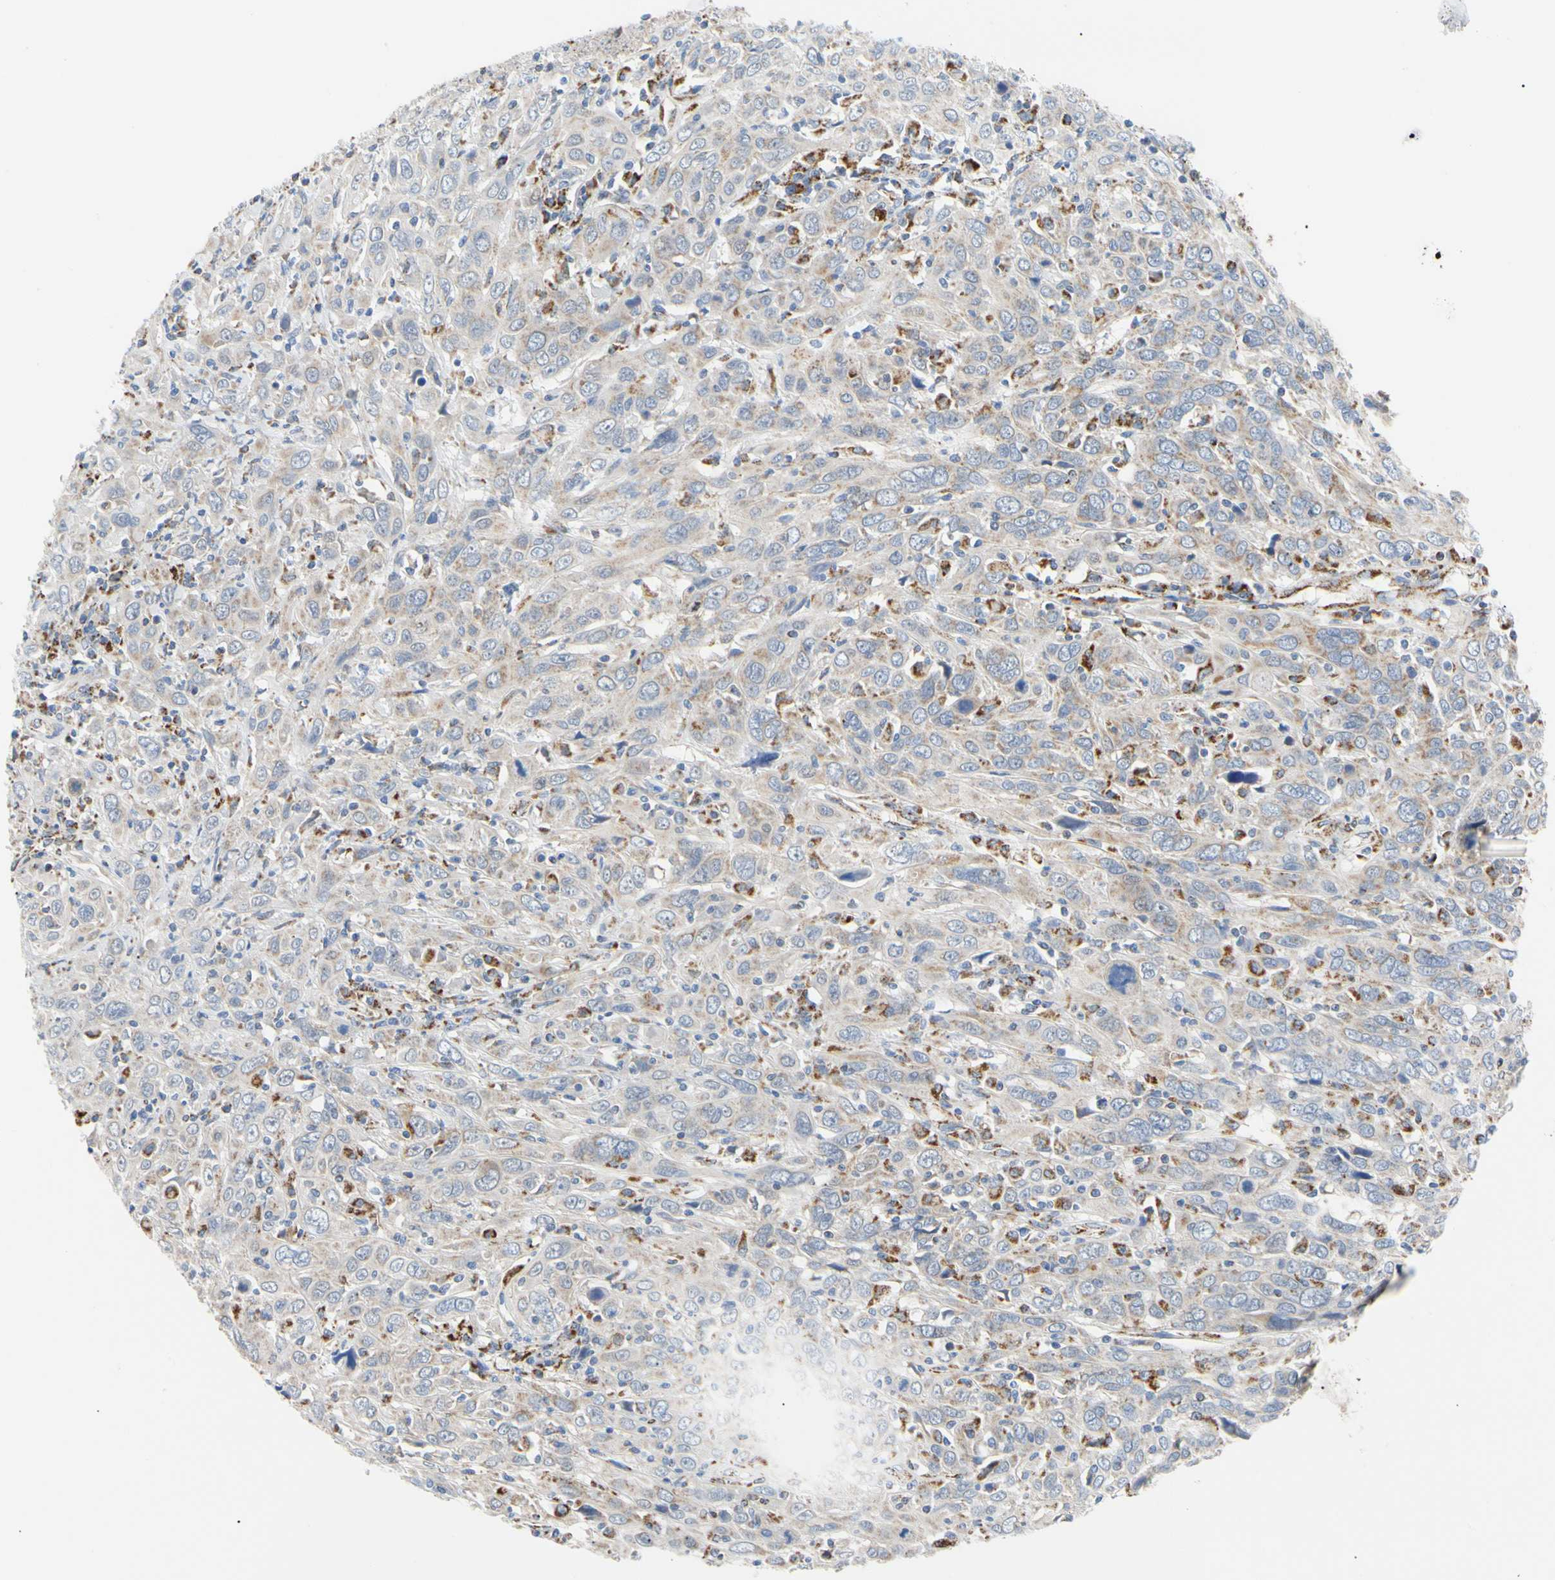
{"staining": {"intensity": "weak", "quantity": ">75%", "location": "cytoplasmic/membranous"}, "tissue": "cervical cancer", "cell_type": "Tumor cells", "image_type": "cancer", "snomed": [{"axis": "morphology", "description": "Squamous cell carcinoma, NOS"}, {"axis": "topography", "description": "Cervix"}], "caption": "A high-resolution photomicrograph shows immunohistochemistry staining of cervical squamous cell carcinoma, which reveals weak cytoplasmic/membranous positivity in approximately >75% of tumor cells. (Brightfield microscopy of DAB IHC at high magnification).", "gene": "ACAT1", "patient": {"sex": "female", "age": 46}}